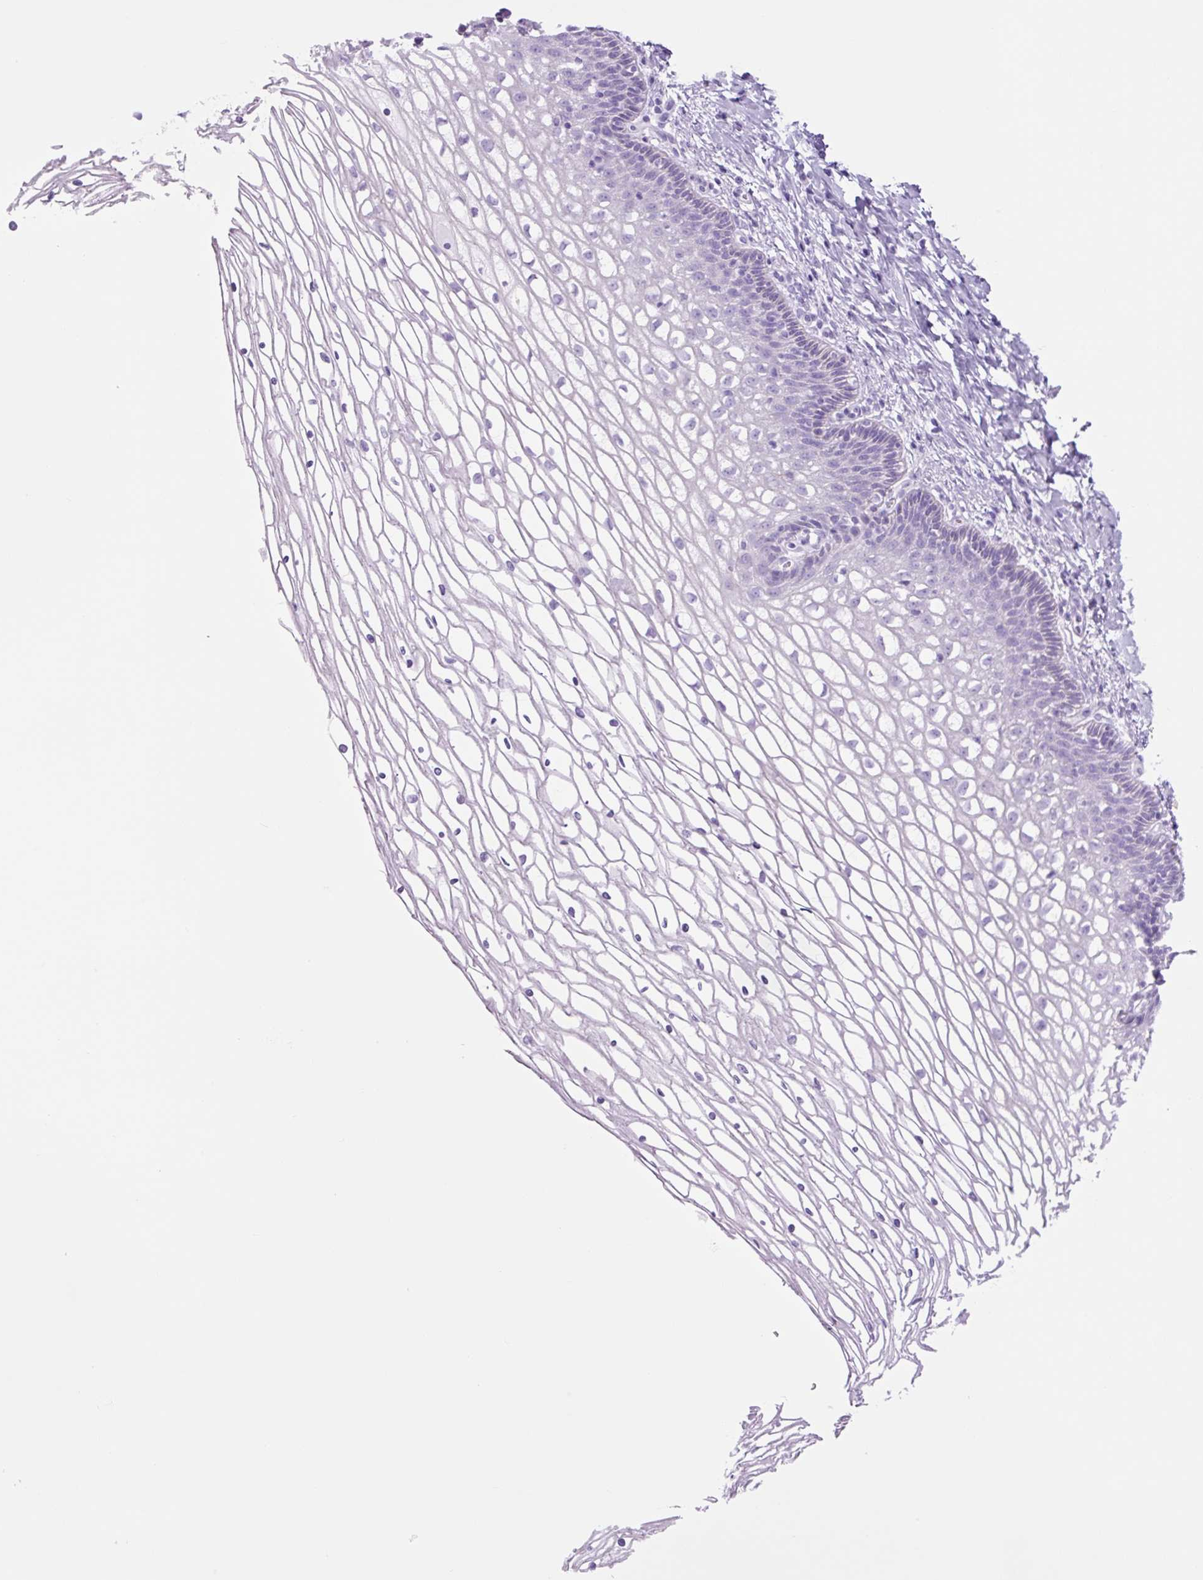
{"staining": {"intensity": "negative", "quantity": "none", "location": "none"}, "tissue": "cervix", "cell_type": "Glandular cells", "image_type": "normal", "snomed": [{"axis": "morphology", "description": "Normal tissue, NOS"}, {"axis": "topography", "description": "Cervix"}], "caption": "High magnification brightfield microscopy of normal cervix stained with DAB (3,3'-diaminobenzidine) (brown) and counterstained with hematoxylin (blue): glandular cells show no significant expression. Brightfield microscopy of IHC stained with DAB (3,3'-diaminobenzidine) (brown) and hematoxylin (blue), captured at high magnification.", "gene": "TFF2", "patient": {"sex": "female", "age": 36}}